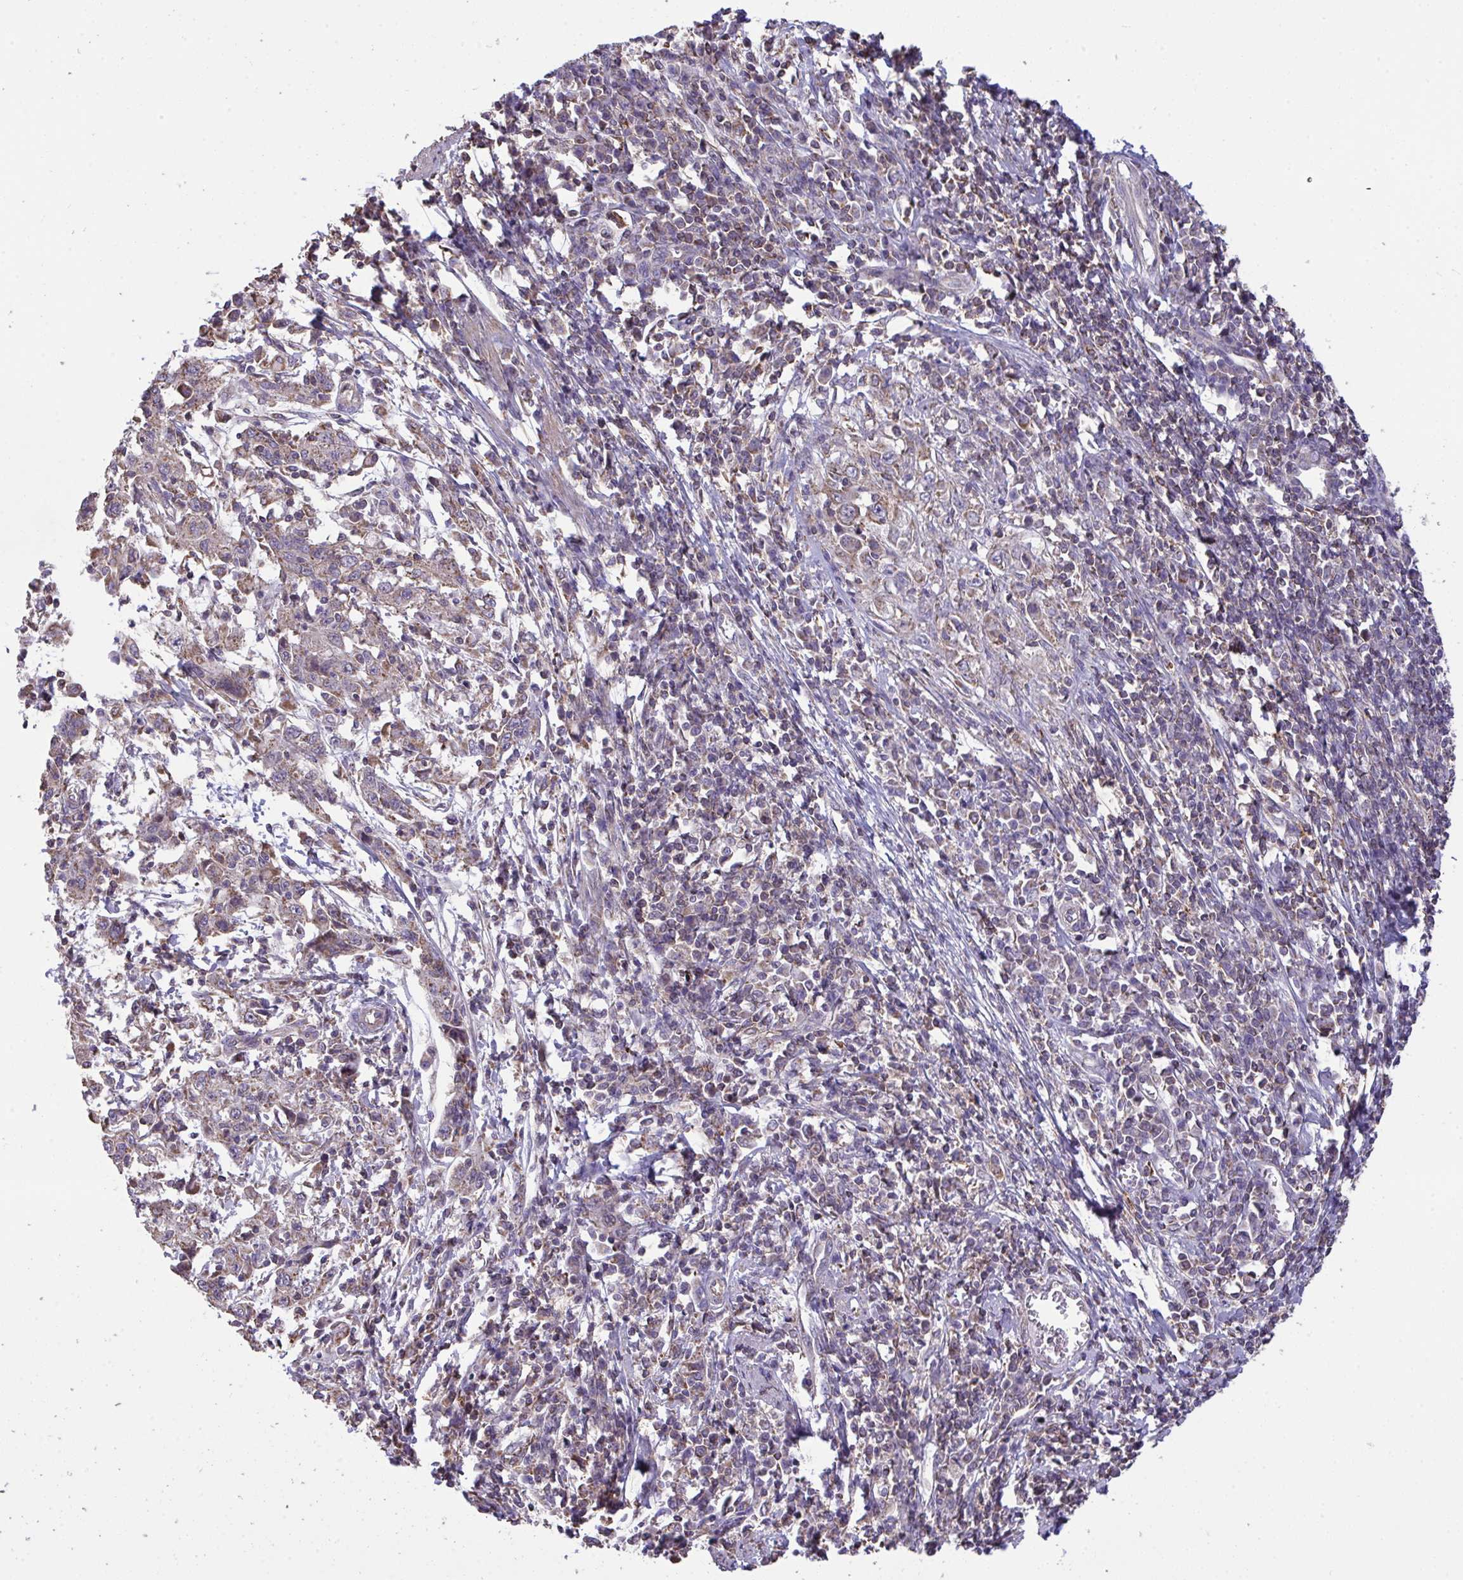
{"staining": {"intensity": "weak", "quantity": "<25%", "location": "cytoplasmic/membranous"}, "tissue": "cervical cancer", "cell_type": "Tumor cells", "image_type": "cancer", "snomed": [{"axis": "morphology", "description": "Squamous cell carcinoma, NOS"}, {"axis": "topography", "description": "Cervix"}], "caption": "Protein analysis of squamous cell carcinoma (cervical) reveals no significant staining in tumor cells.", "gene": "PPM1H", "patient": {"sex": "female", "age": 46}}